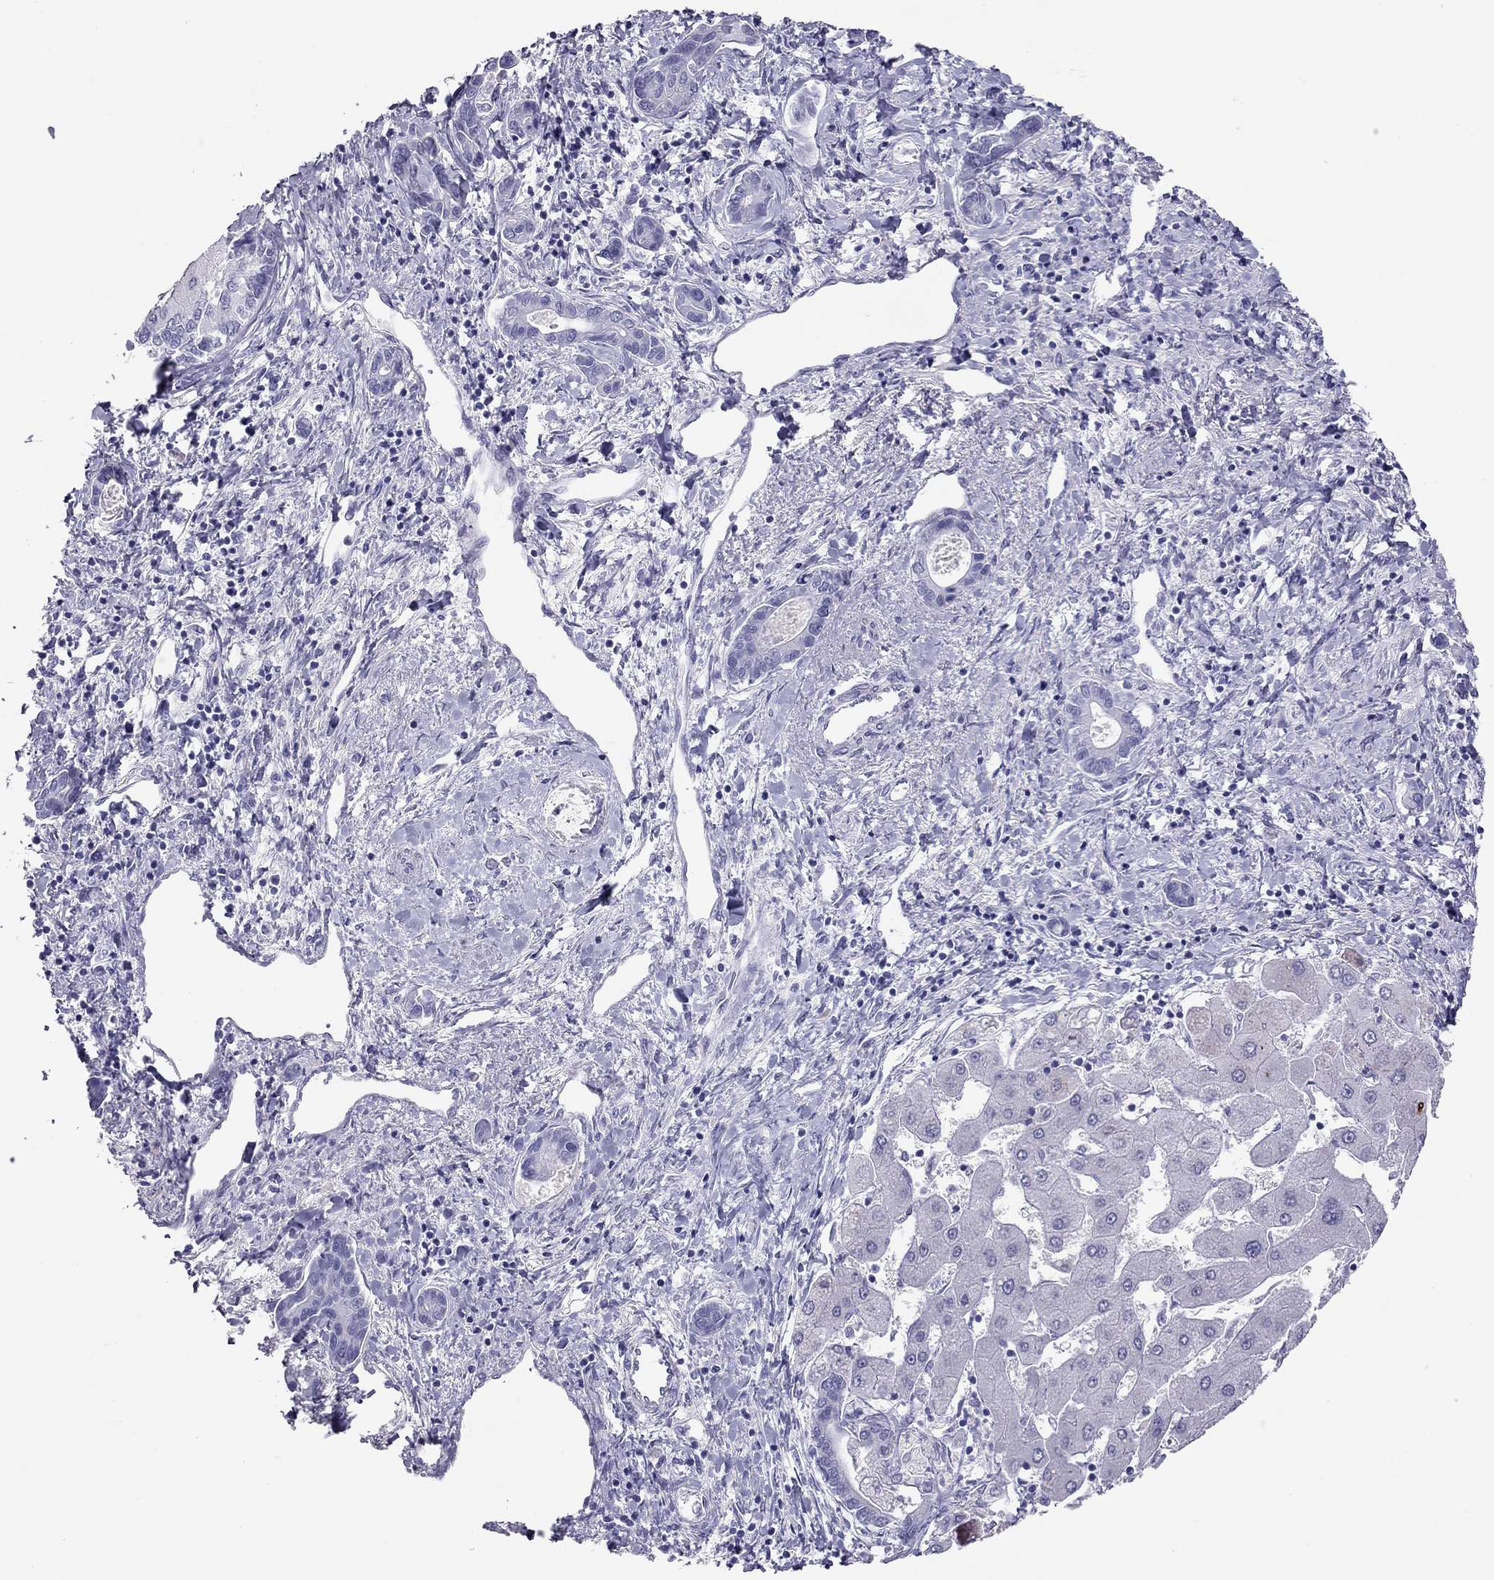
{"staining": {"intensity": "negative", "quantity": "none", "location": "none"}, "tissue": "liver cancer", "cell_type": "Tumor cells", "image_type": "cancer", "snomed": [{"axis": "morphology", "description": "Cholangiocarcinoma"}, {"axis": "topography", "description": "Liver"}], "caption": "Protein analysis of cholangiocarcinoma (liver) displays no significant expression in tumor cells.", "gene": "PSMB11", "patient": {"sex": "male", "age": 66}}